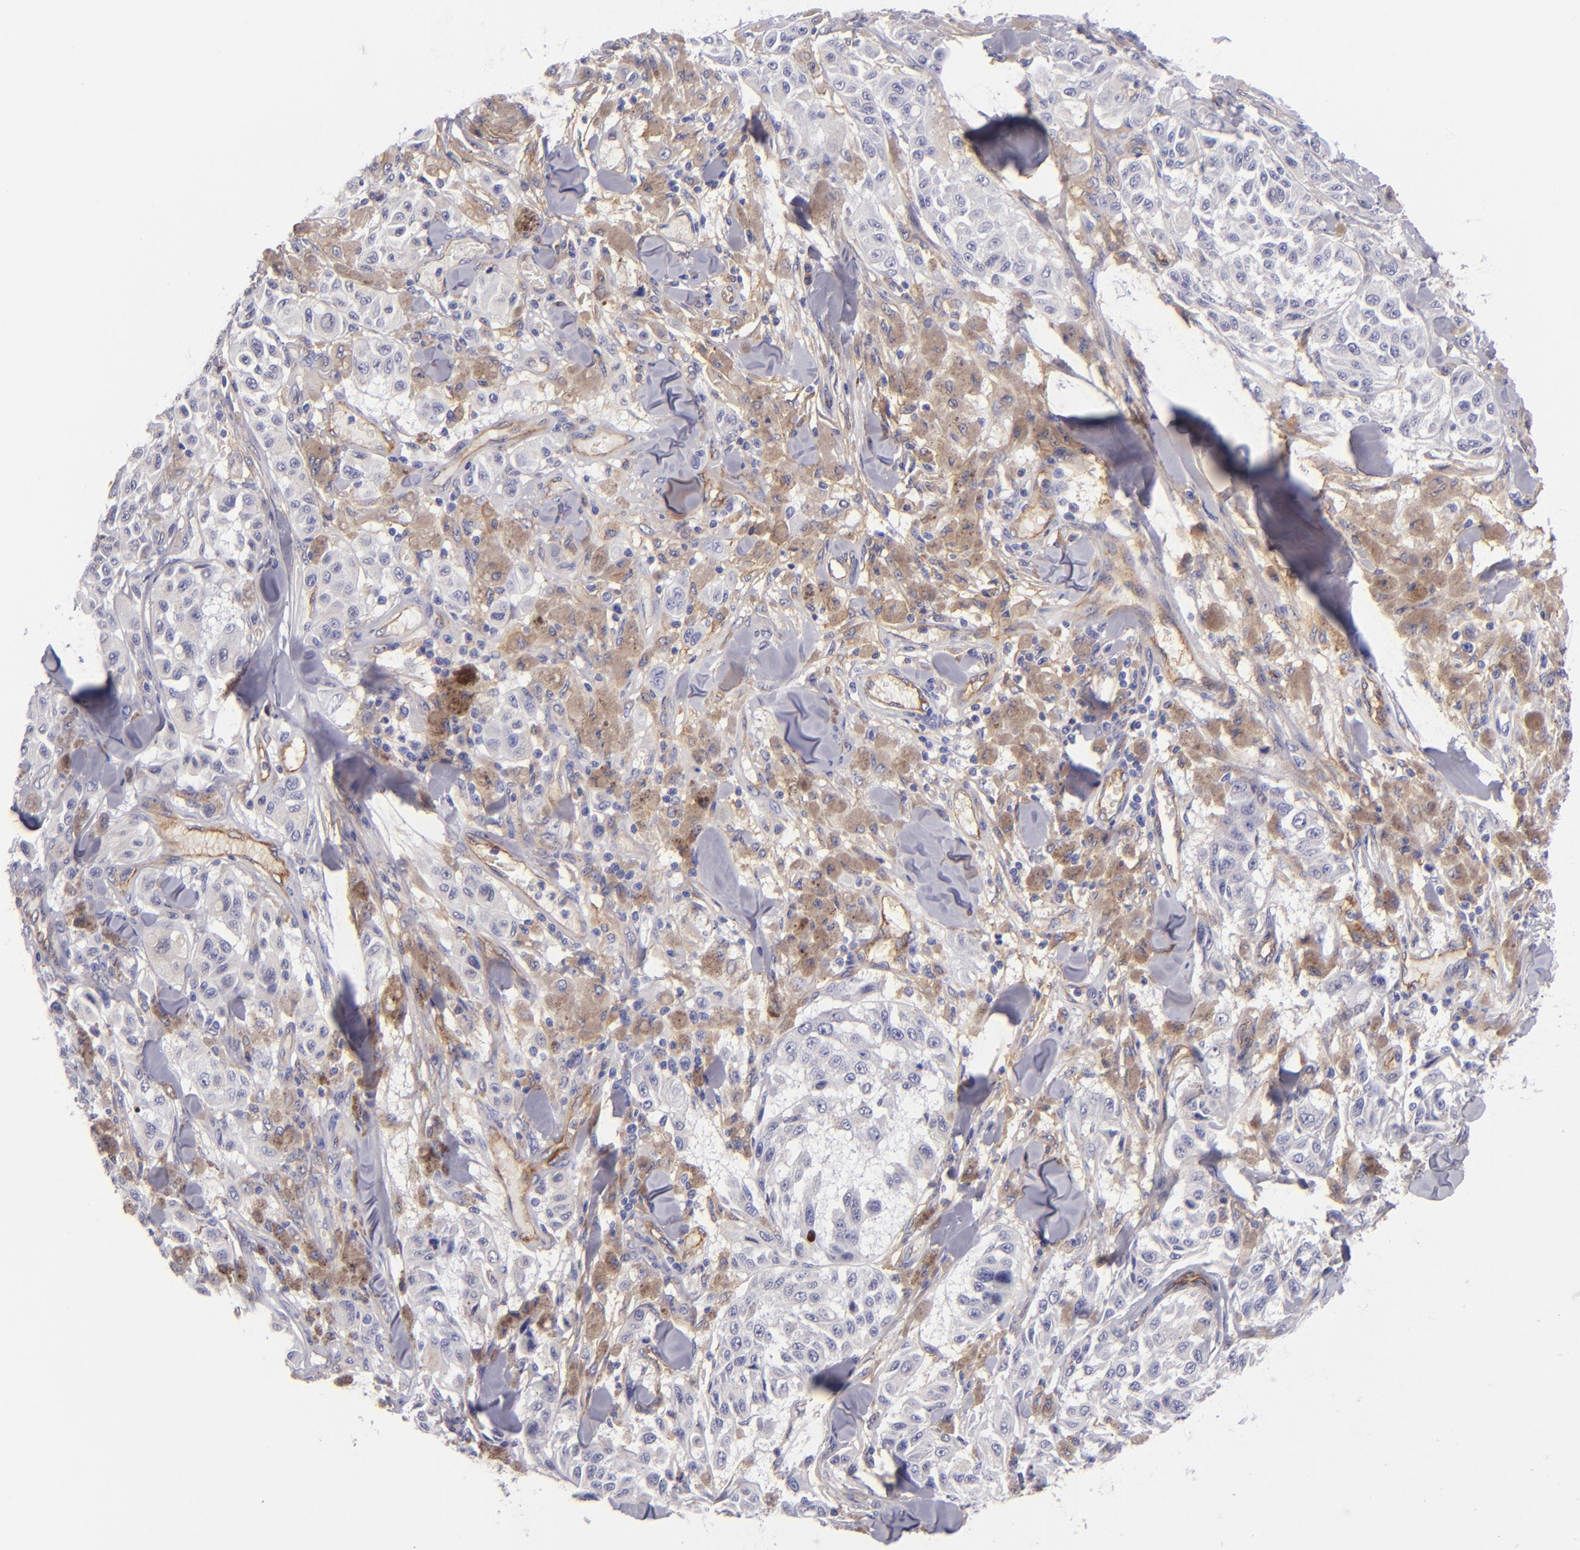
{"staining": {"intensity": "weak", "quantity": "<25%", "location": "cytoplasmic/membranous"}, "tissue": "melanoma", "cell_type": "Tumor cells", "image_type": "cancer", "snomed": [{"axis": "morphology", "description": "Malignant melanoma, NOS"}, {"axis": "topography", "description": "Skin"}], "caption": "There is no significant staining in tumor cells of melanoma.", "gene": "ENTPD1", "patient": {"sex": "female", "age": 64}}